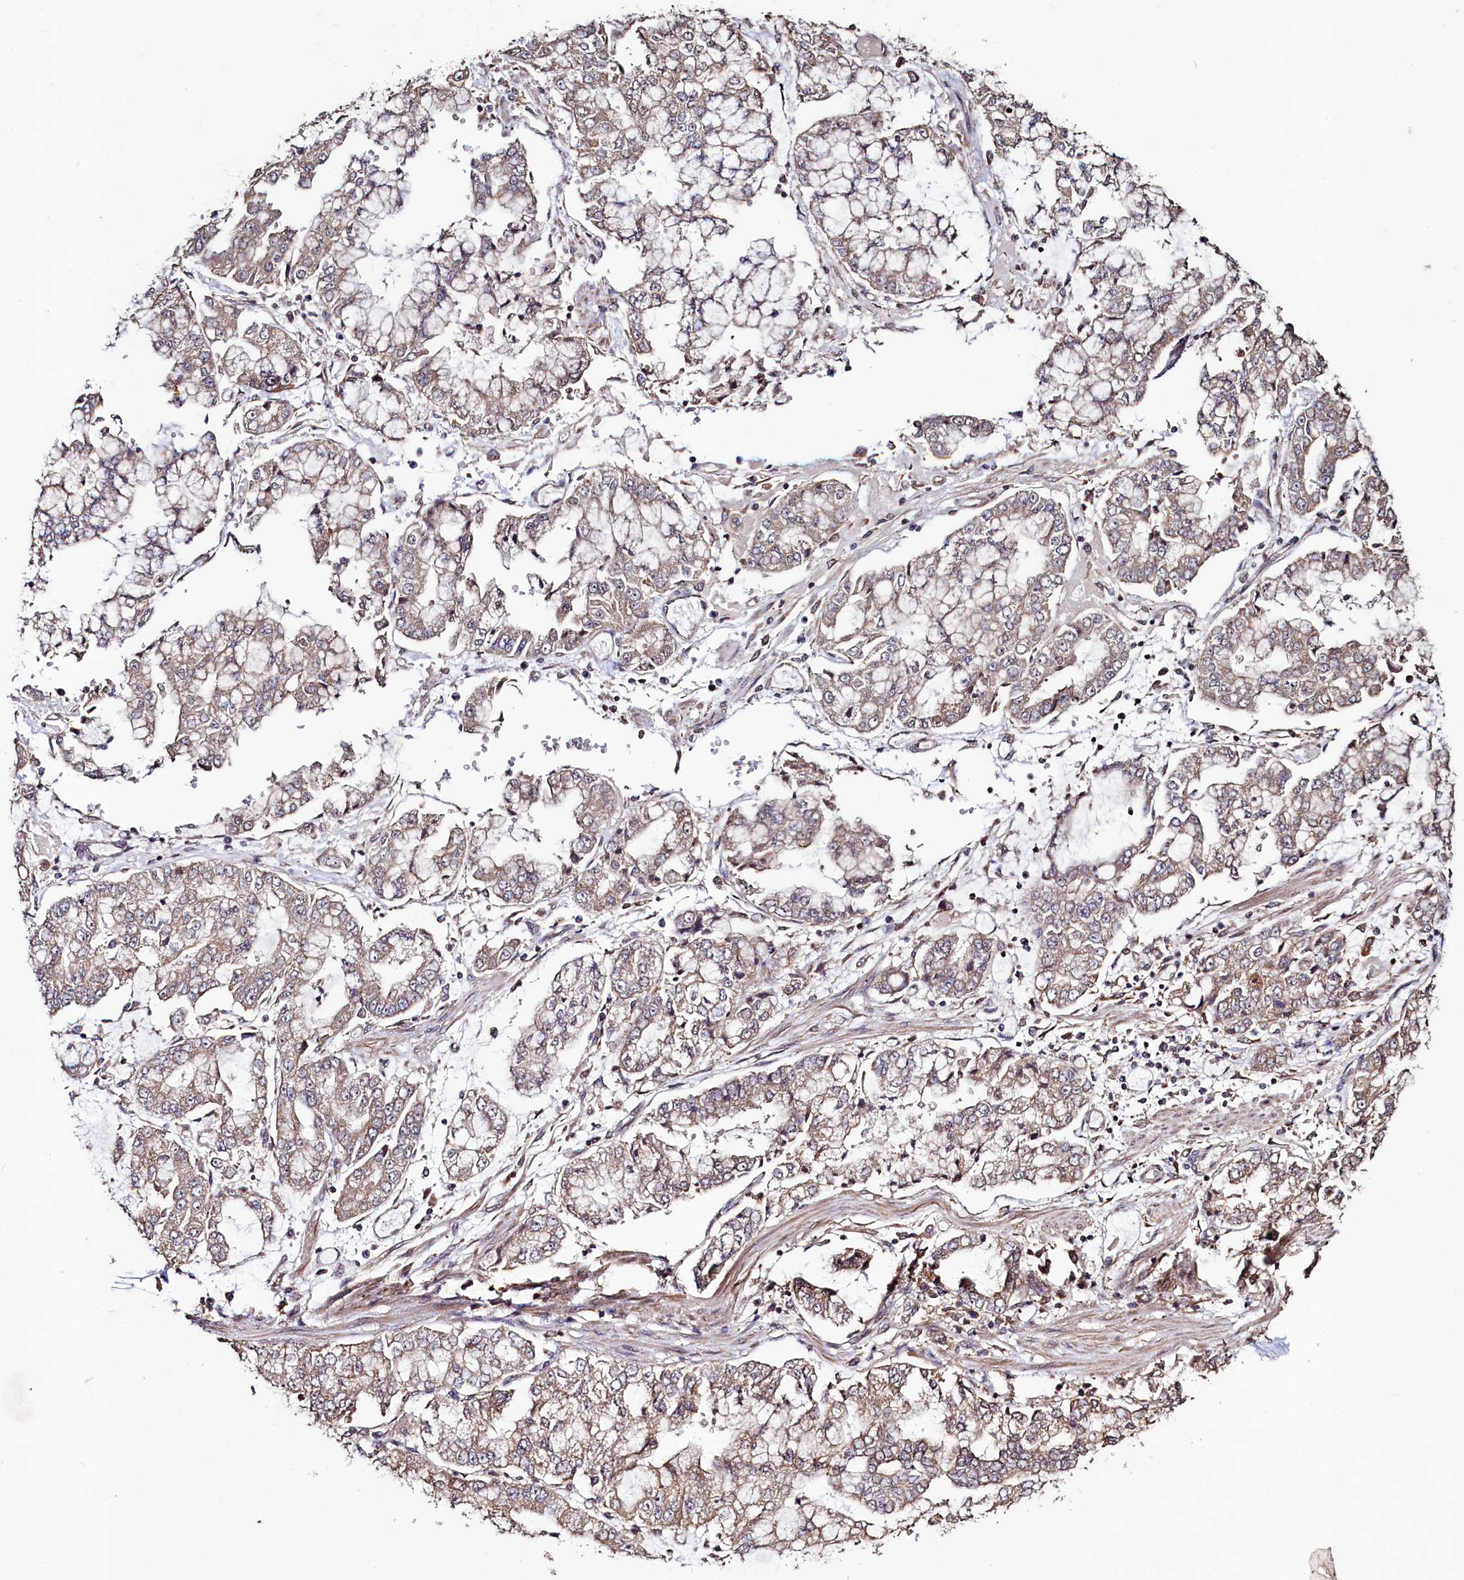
{"staining": {"intensity": "weak", "quantity": ">75%", "location": "cytoplasmic/membranous"}, "tissue": "stomach cancer", "cell_type": "Tumor cells", "image_type": "cancer", "snomed": [{"axis": "morphology", "description": "Adenocarcinoma, NOS"}, {"axis": "topography", "description": "Stomach"}], "caption": "There is low levels of weak cytoplasmic/membranous positivity in tumor cells of stomach cancer (adenocarcinoma), as demonstrated by immunohistochemical staining (brown color).", "gene": "RBFA", "patient": {"sex": "male", "age": 76}}